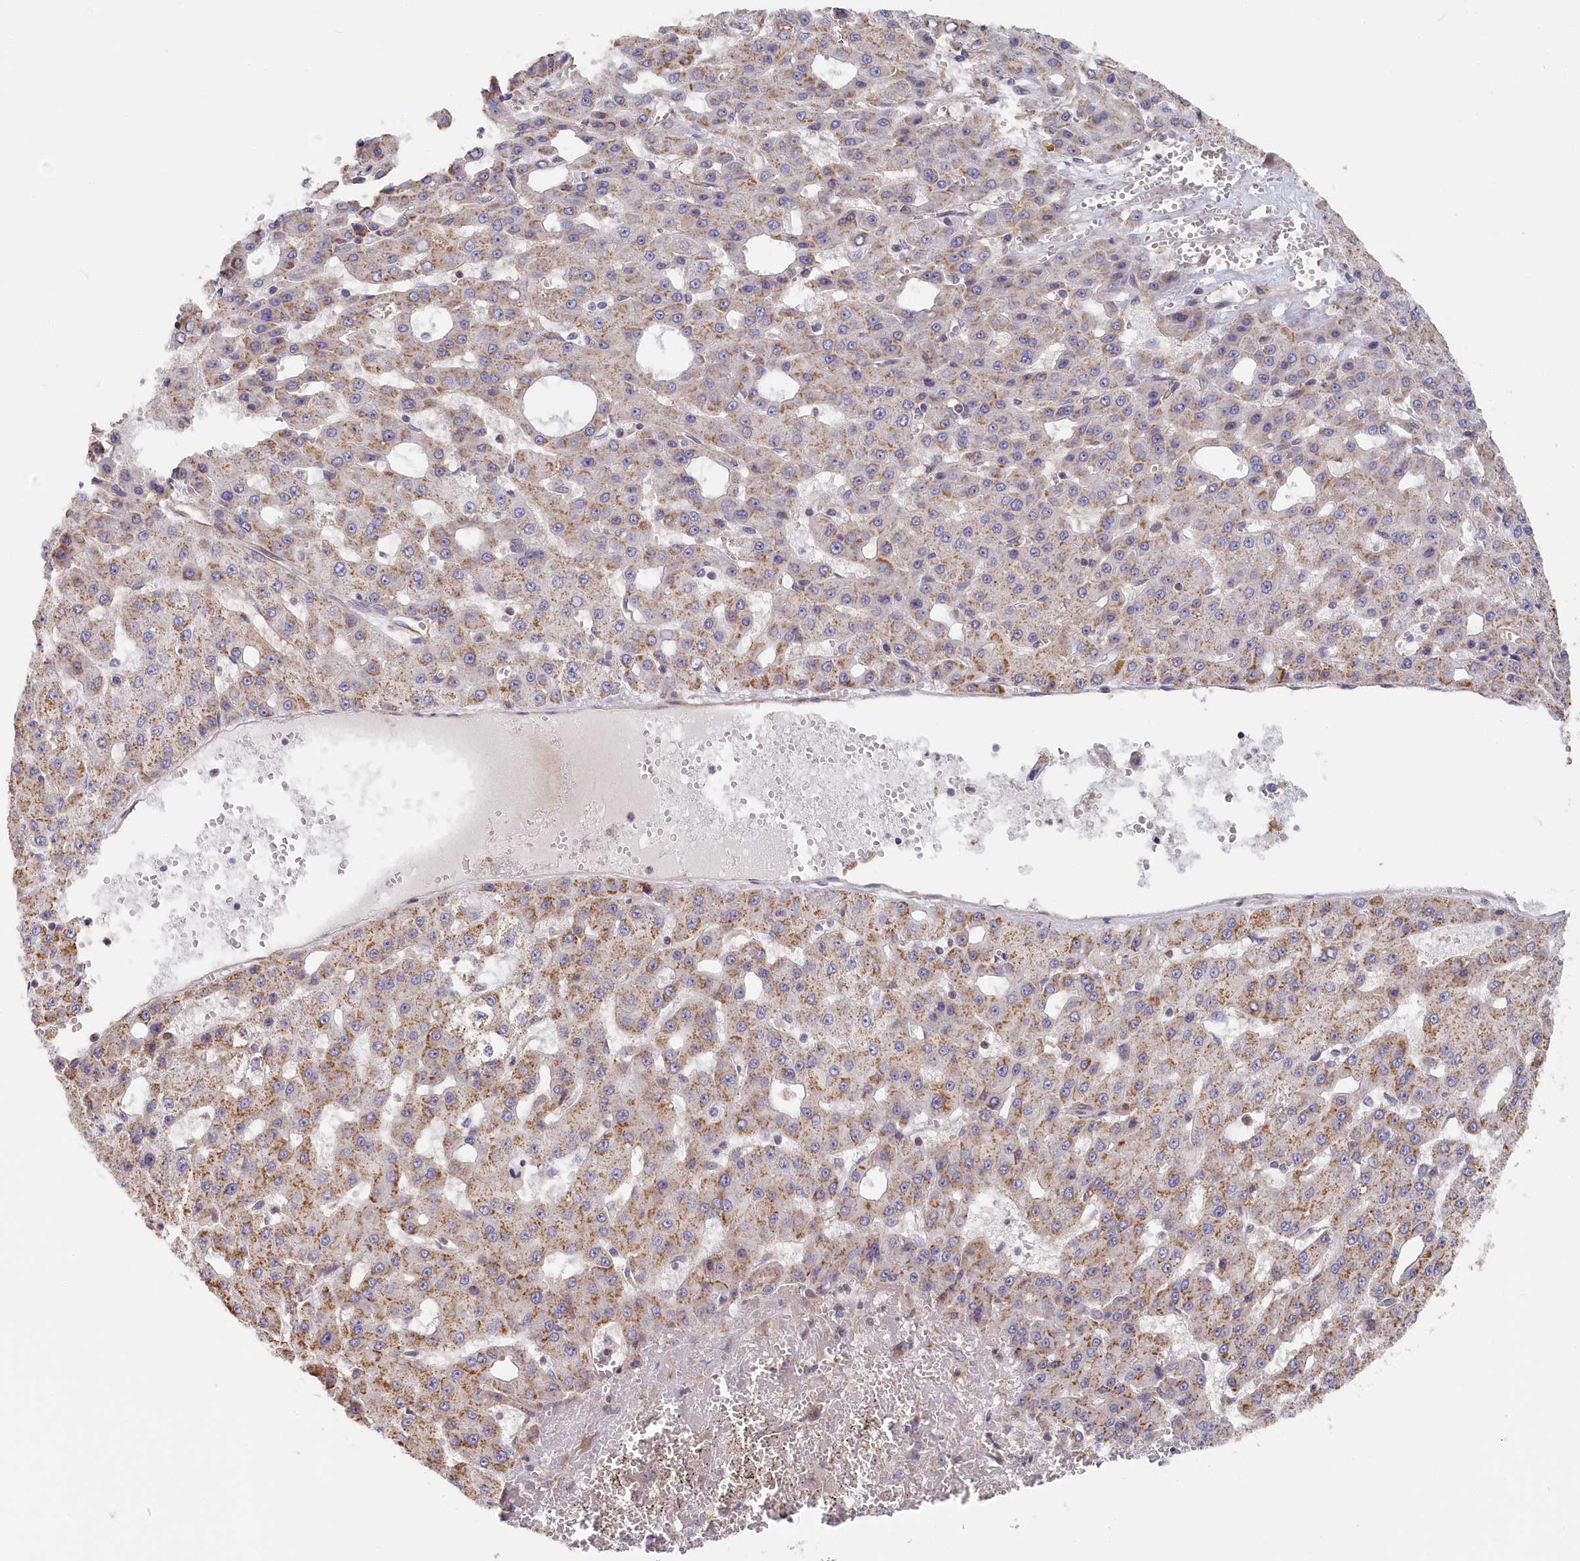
{"staining": {"intensity": "moderate", "quantity": ">75%", "location": "cytoplasmic/membranous"}, "tissue": "liver cancer", "cell_type": "Tumor cells", "image_type": "cancer", "snomed": [{"axis": "morphology", "description": "Carcinoma, Hepatocellular, NOS"}, {"axis": "topography", "description": "Liver"}], "caption": "Immunohistochemistry staining of liver cancer, which displays medium levels of moderate cytoplasmic/membranous staining in about >75% of tumor cells indicating moderate cytoplasmic/membranous protein positivity. The staining was performed using DAB (3,3'-diaminobenzidine) (brown) for protein detection and nuclei were counterstained in hematoxylin (blue).", "gene": "INTS4", "patient": {"sex": "male", "age": 47}}